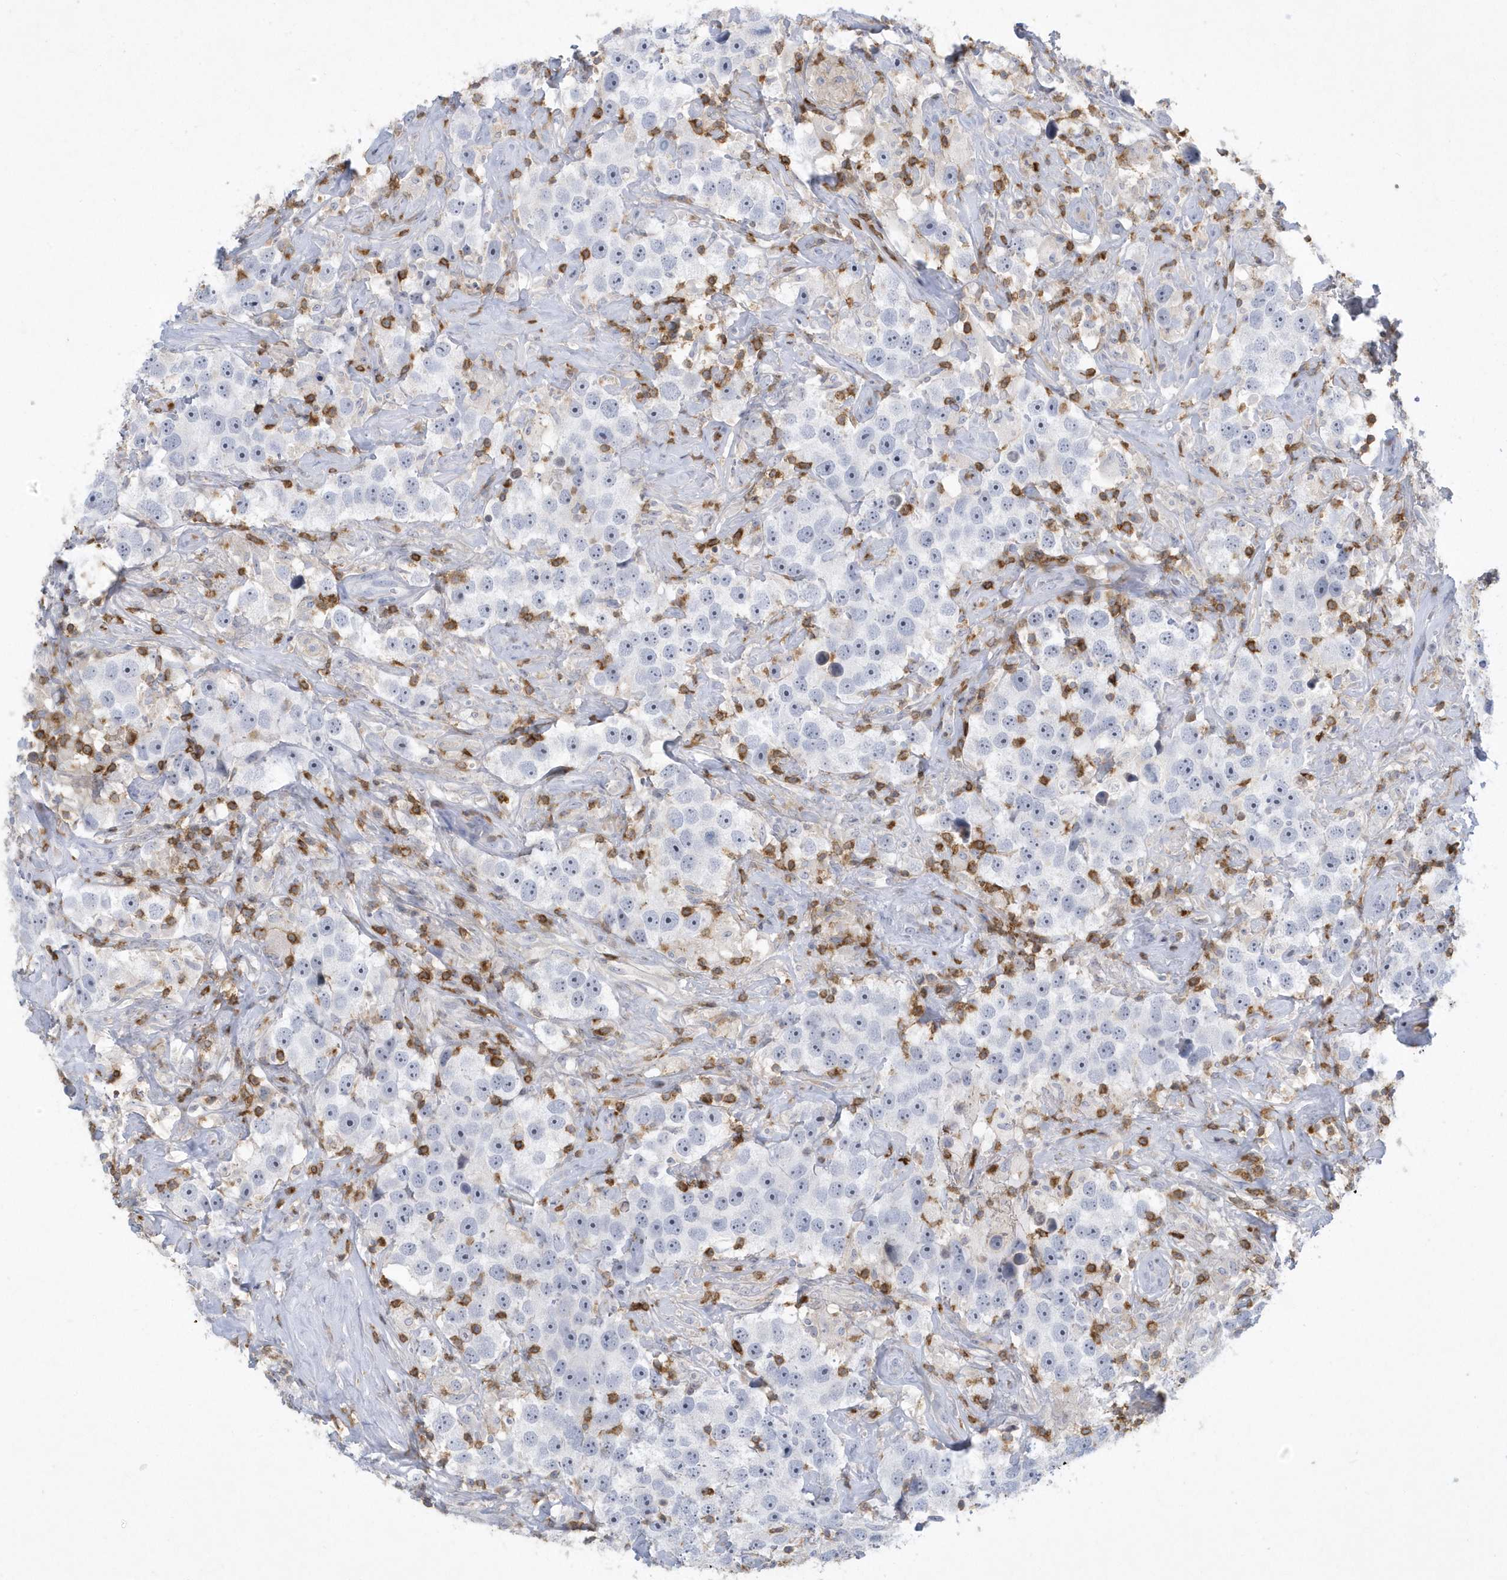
{"staining": {"intensity": "negative", "quantity": "none", "location": "none"}, "tissue": "testis cancer", "cell_type": "Tumor cells", "image_type": "cancer", "snomed": [{"axis": "morphology", "description": "Seminoma, NOS"}, {"axis": "topography", "description": "Testis"}], "caption": "High magnification brightfield microscopy of testis cancer stained with DAB (brown) and counterstained with hematoxylin (blue): tumor cells show no significant expression.", "gene": "PSD4", "patient": {"sex": "male", "age": 49}}